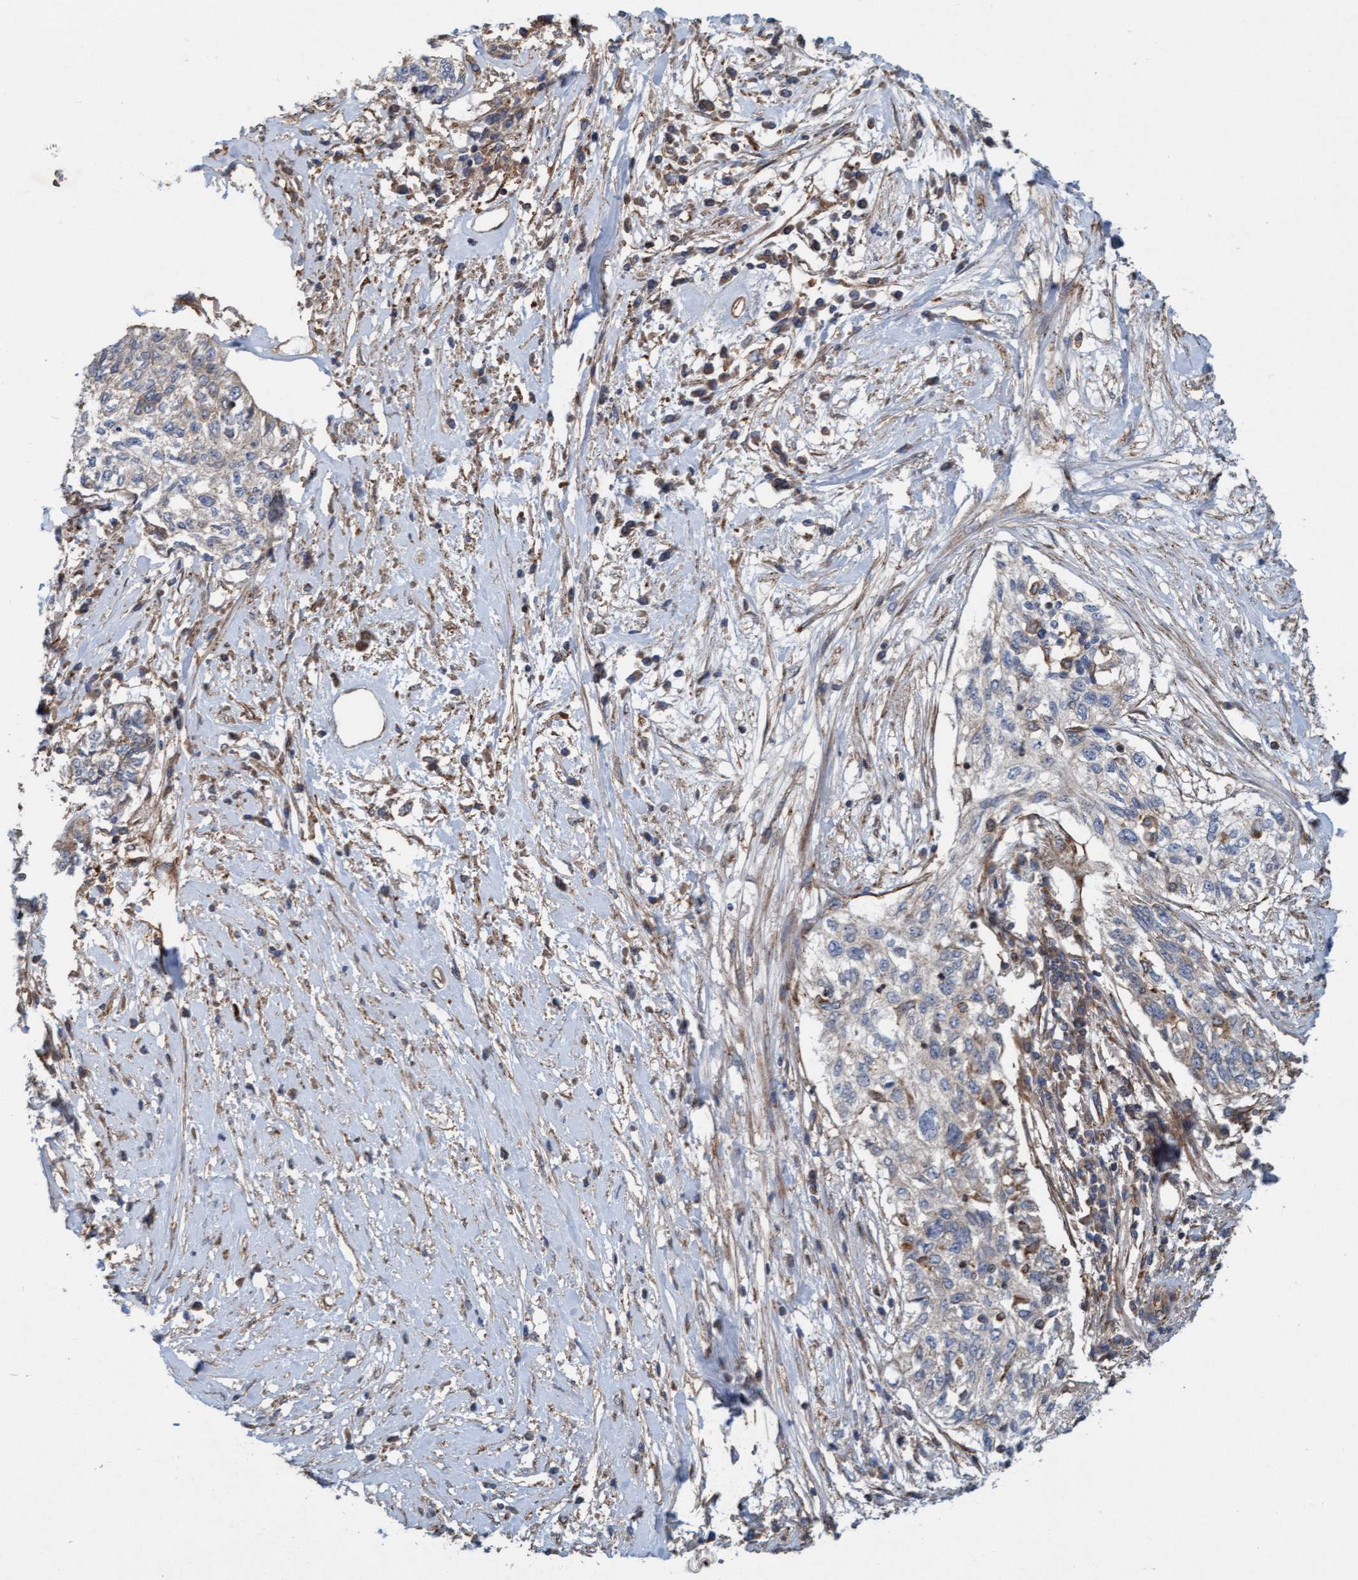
{"staining": {"intensity": "negative", "quantity": "none", "location": "none"}, "tissue": "cervical cancer", "cell_type": "Tumor cells", "image_type": "cancer", "snomed": [{"axis": "morphology", "description": "Squamous cell carcinoma, NOS"}, {"axis": "topography", "description": "Cervix"}], "caption": "DAB (3,3'-diaminobenzidine) immunohistochemical staining of cervical cancer (squamous cell carcinoma) shows no significant expression in tumor cells.", "gene": "ERAL1", "patient": {"sex": "female", "age": 57}}